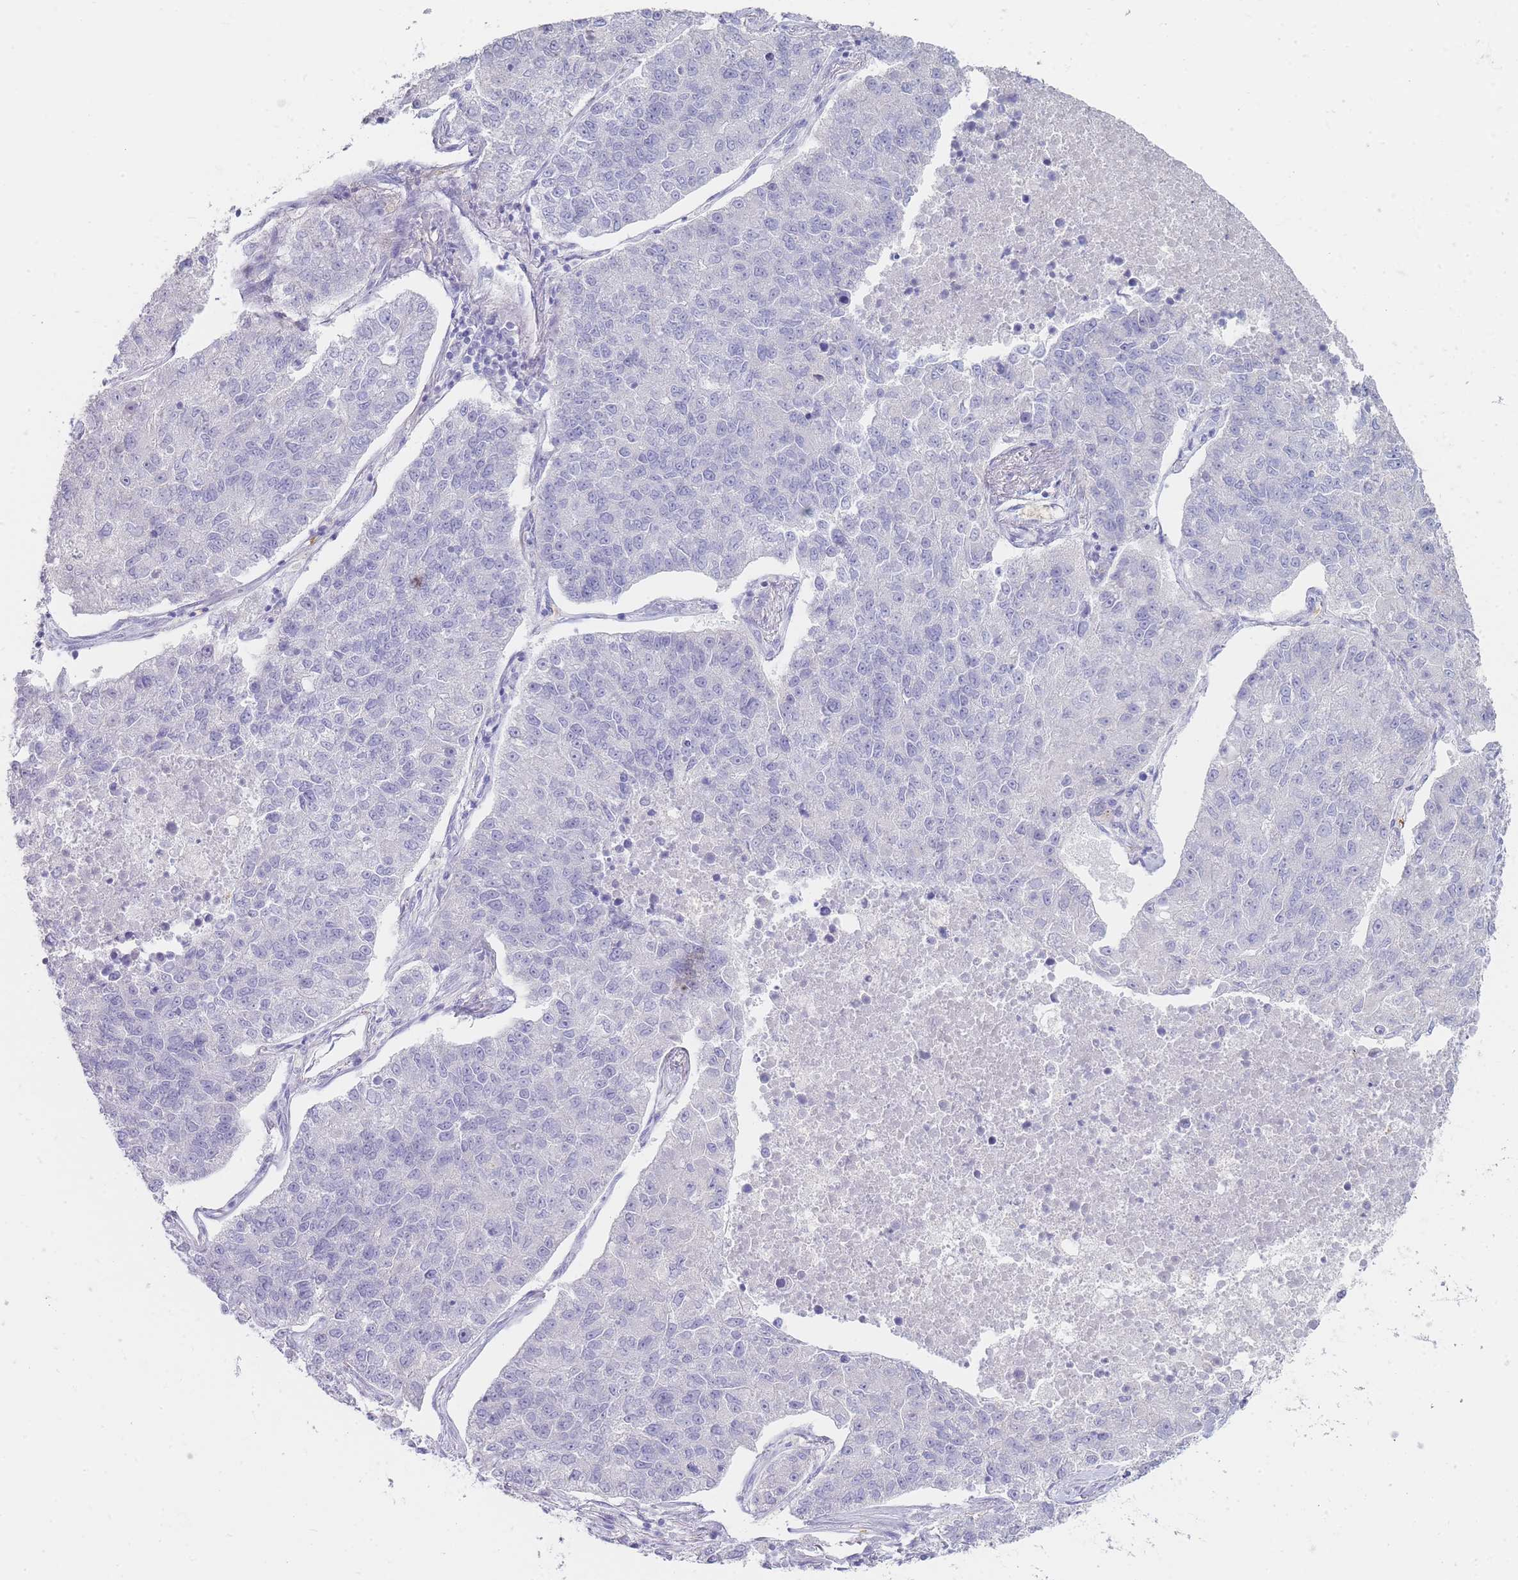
{"staining": {"intensity": "negative", "quantity": "none", "location": "none"}, "tissue": "lung cancer", "cell_type": "Tumor cells", "image_type": "cancer", "snomed": [{"axis": "morphology", "description": "Adenocarcinoma, NOS"}, {"axis": "topography", "description": "Lung"}], "caption": "This is an immunohistochemistry (IHC) histopathology image of lung cancer. There is no expression in tumor cells.", "gene": "HBG2", "patient": {"sex": "male", "age": 49}}